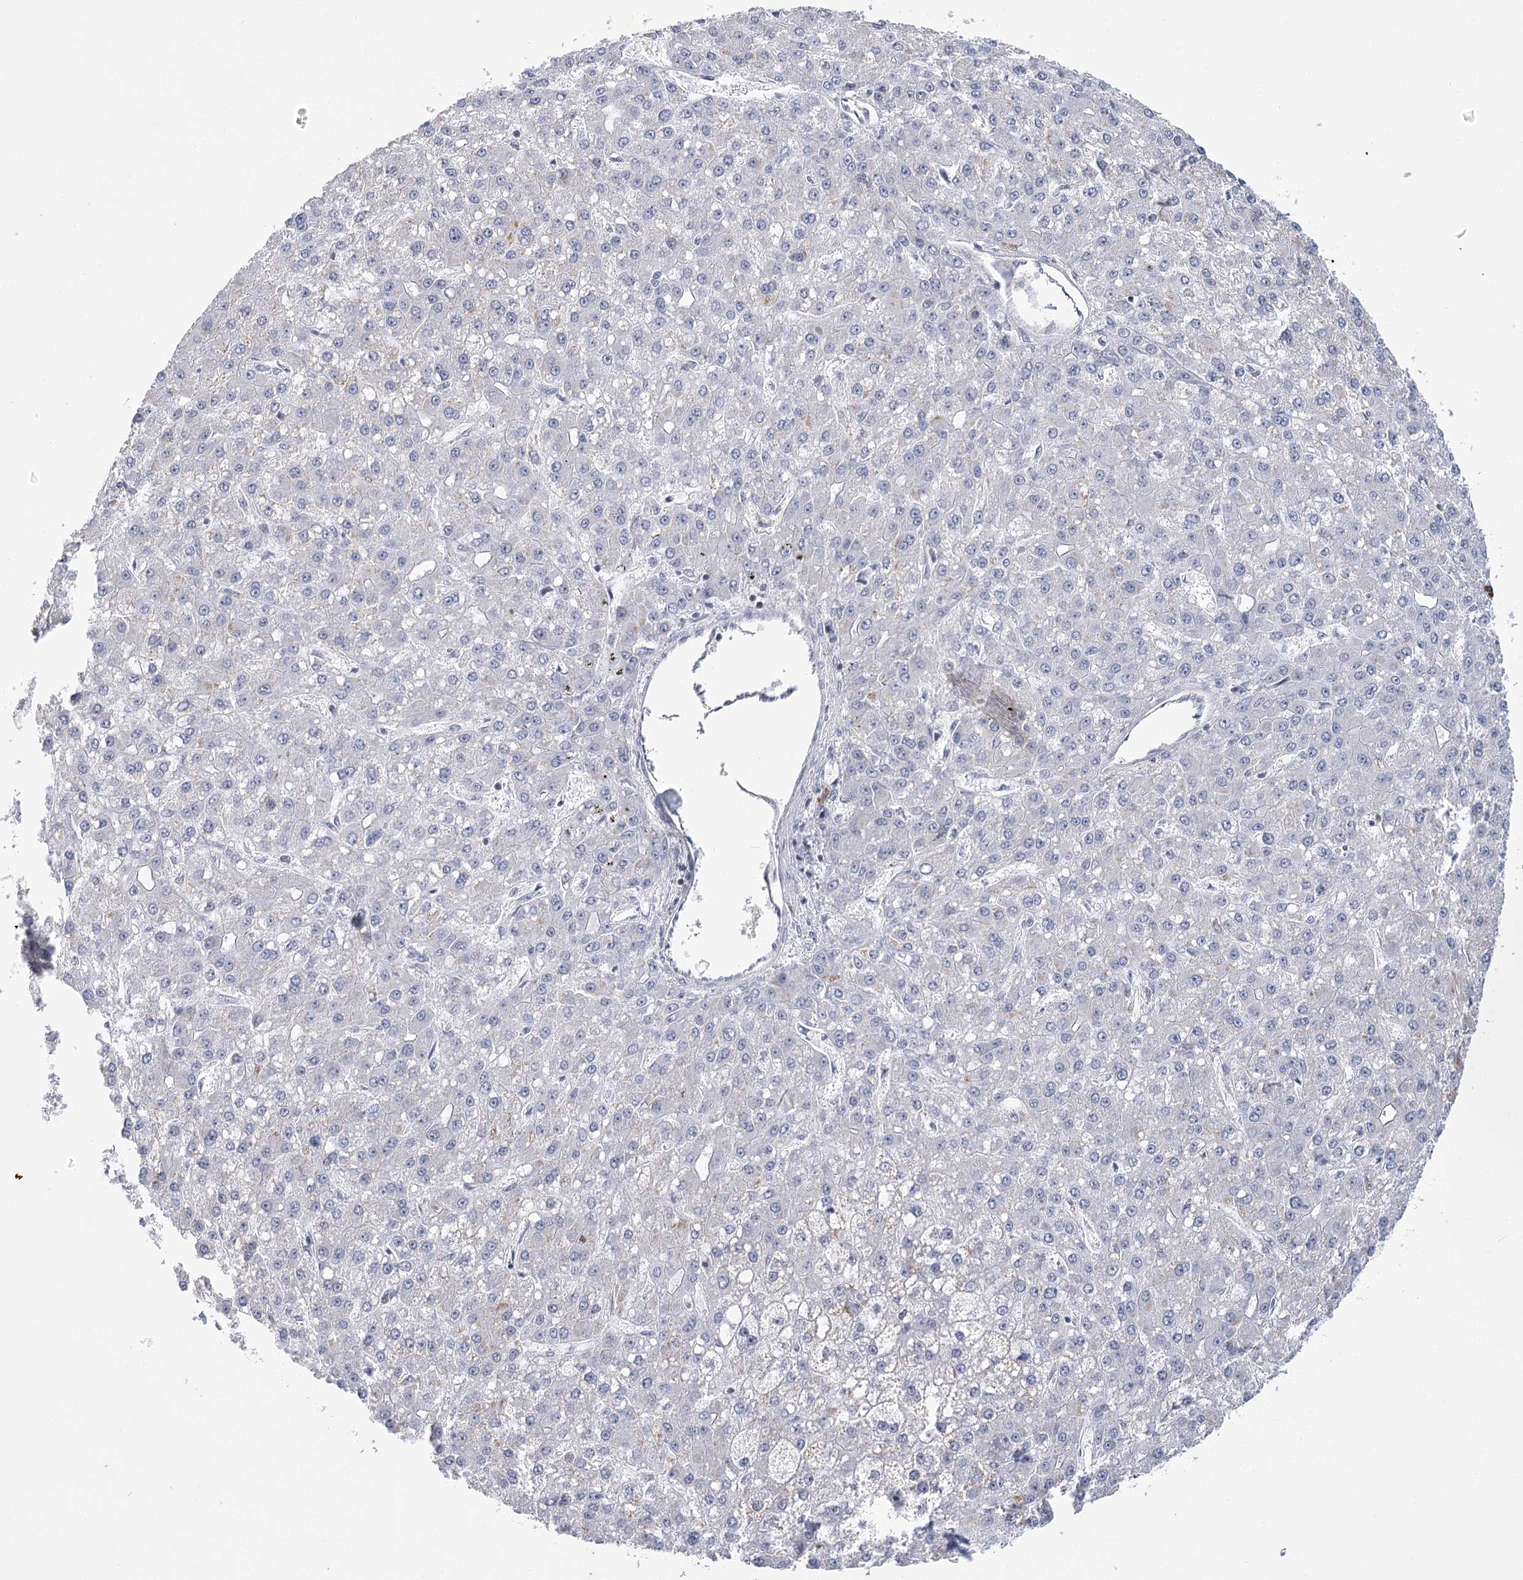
{"staining": {"intensity": "negative", "quantity": "none", "location": "none"}, "tissue": "liver cancer", "cell_type": "Tumor cells", "image_type": "cancer", "snomed": [{"axis": "morphology", "description": "Carcinoma, Hepatocellular, NOS"}, {"axis": "topography", "description": "Liver"}], "caption": "A histopathology image of human liver hepatocellular carcinoma is negative for staining in tumor cells.", "gene": "FAM76B", "patient": {"sex": "male", "age": 67}}